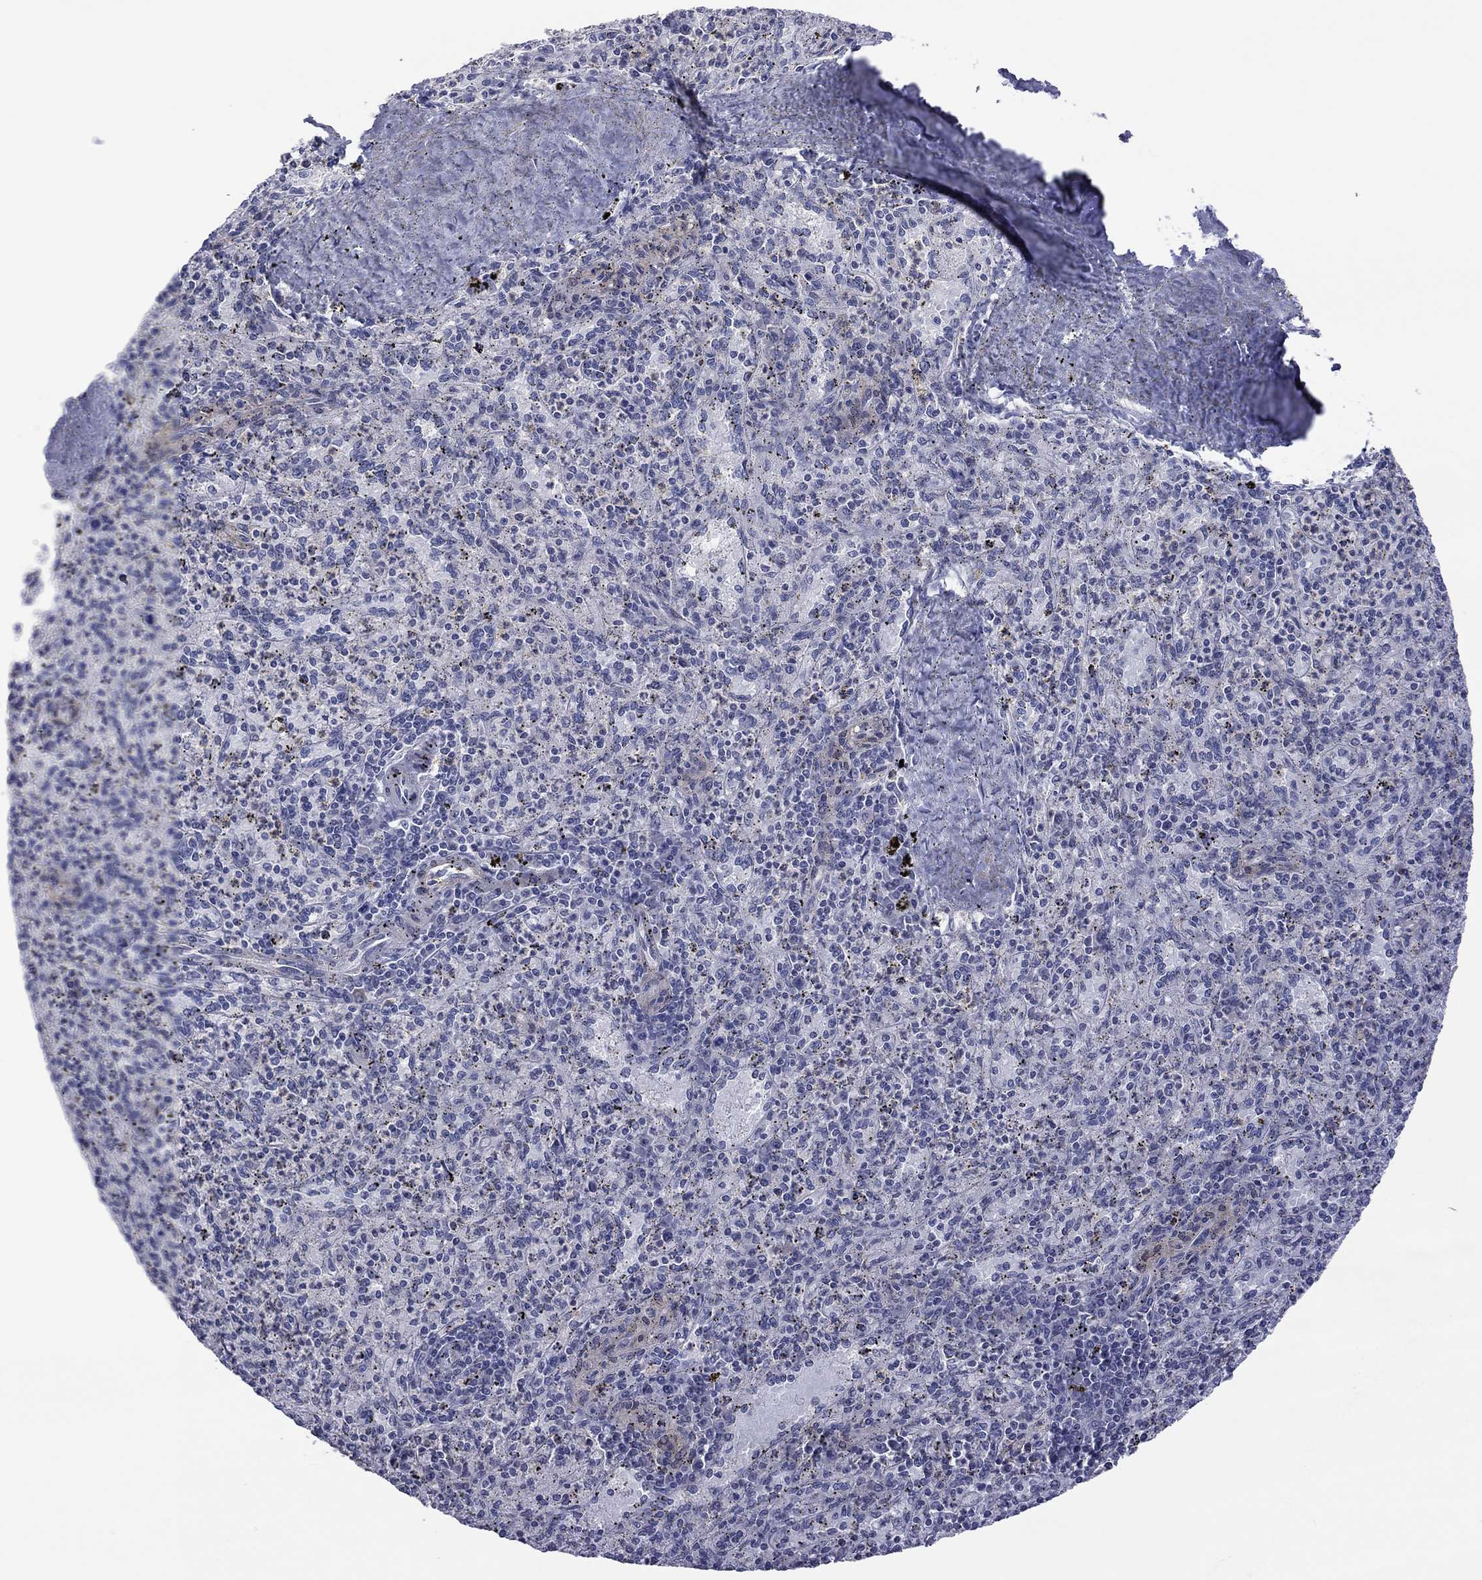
{"staining": {"intensity": "weak", "quantity": "<25%", "location": "cytoplasmic/membranous"}, "tissue": "spleen", "cell_type": "Cells in red pulp", "image_type": "normal", "snomed": [{"axis": "morphology", "description": "Normal tissue, NOS"}, {"axis": "topography", "description": "Spleen"}], "caption": "Immunohistochemistry micrograph of unremarkable spleen: spleen stained with DAB (3,3'-diaminobenzidine) reveals no significant protein expression in cells in red pulp.", "gene": "POU5F2", "patient": {"sex": "male", "age": 60}}